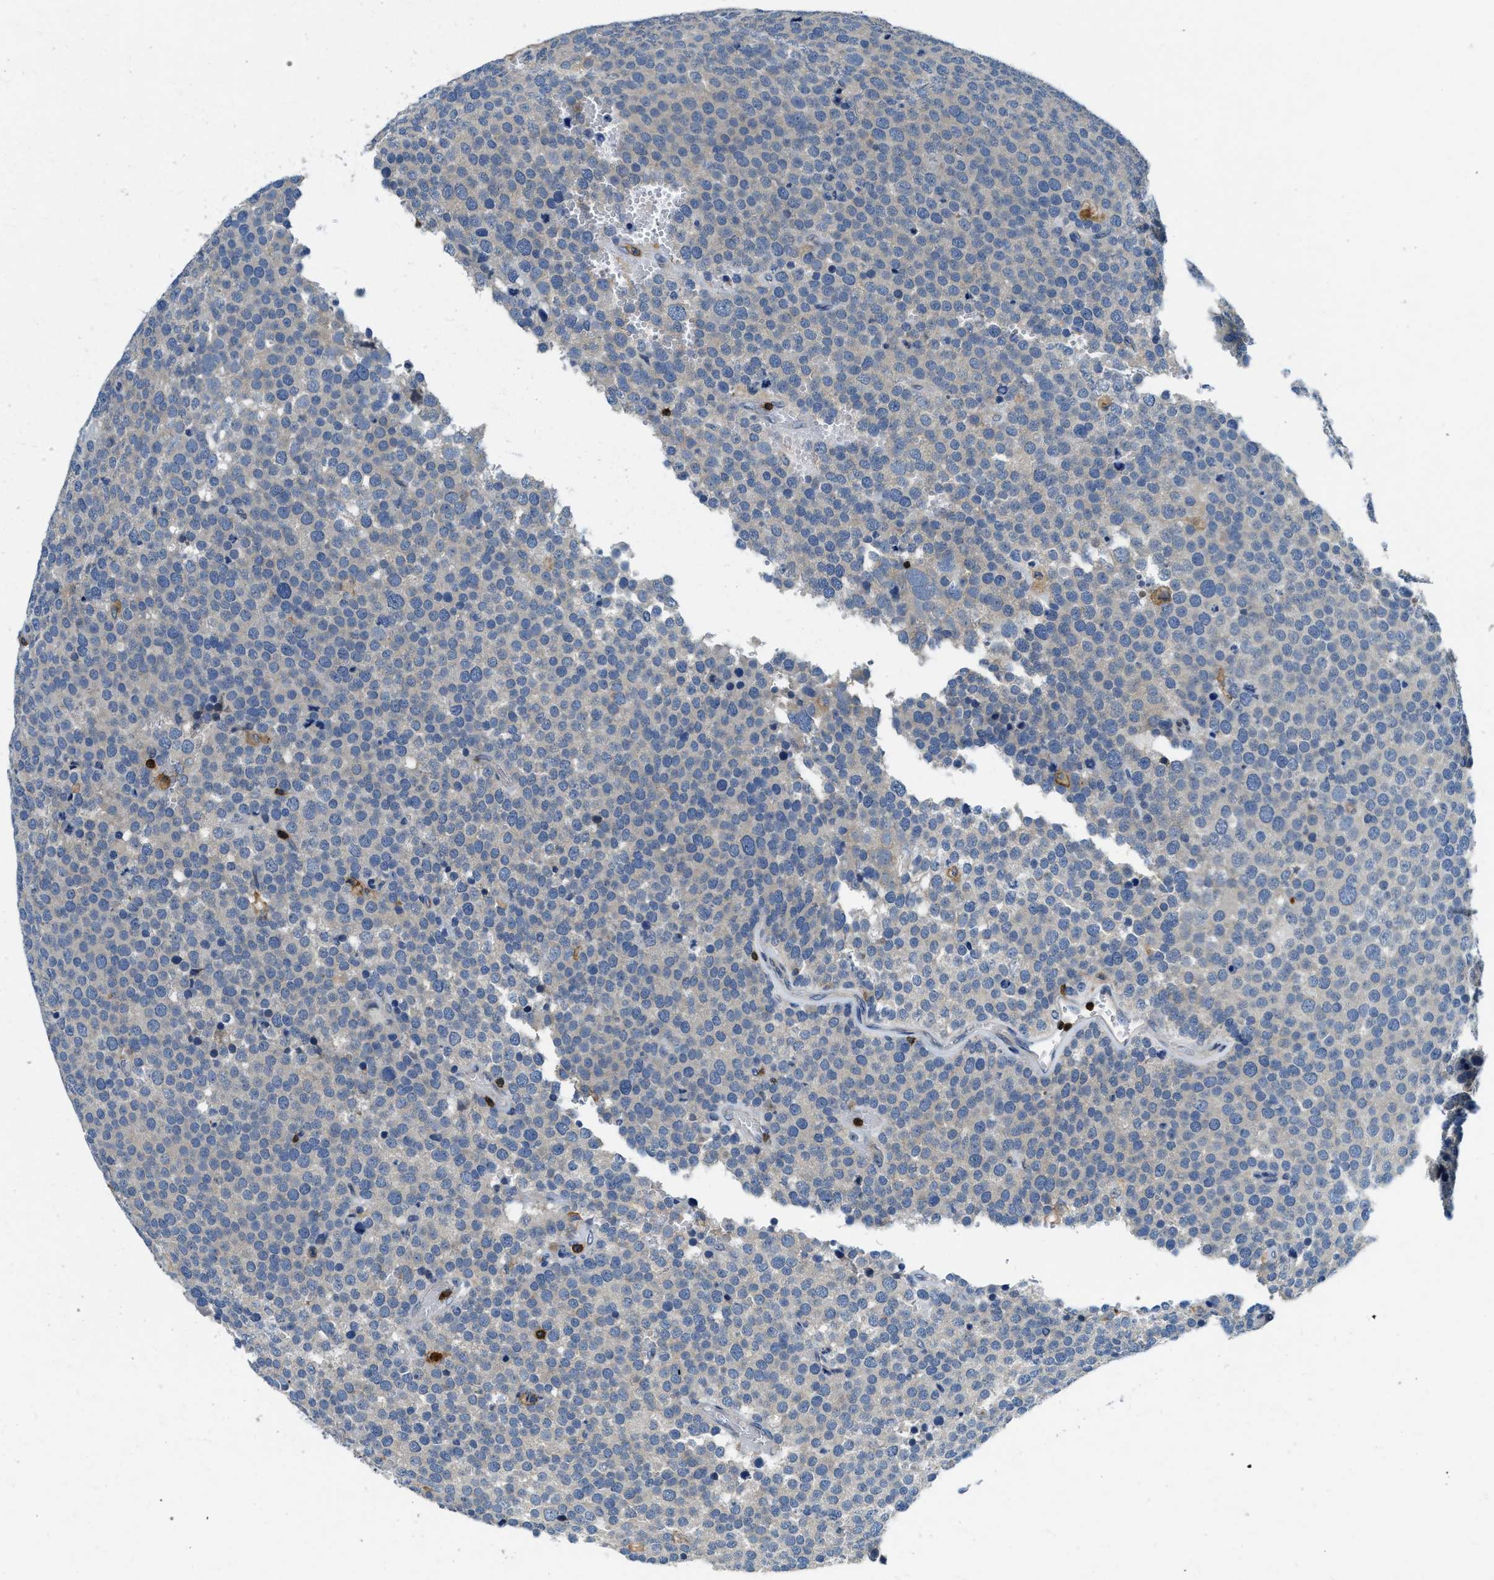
{"staining": {"intensity": "negative", "quantity": "none", "location": "none"}, "tissue": "testis cancer", "cell_type": "Tumor cells", "image_type": "cancer", "snomed": [{"axis": "morphology", "description": "Normal tissue, NOS"}, {"axis": "morphology", "description": "Seminoma, NOS"}, {"axis": "topography", "description": "Testis"}], "caption": "An immunohistochemistry (IHC) image of testis cancer (seminoma) is shown. There is no staining in tumor cells of testis cancer (seminoma).", "gene": "MYO1G", "patient": {"sex": "male", "age": 71}}